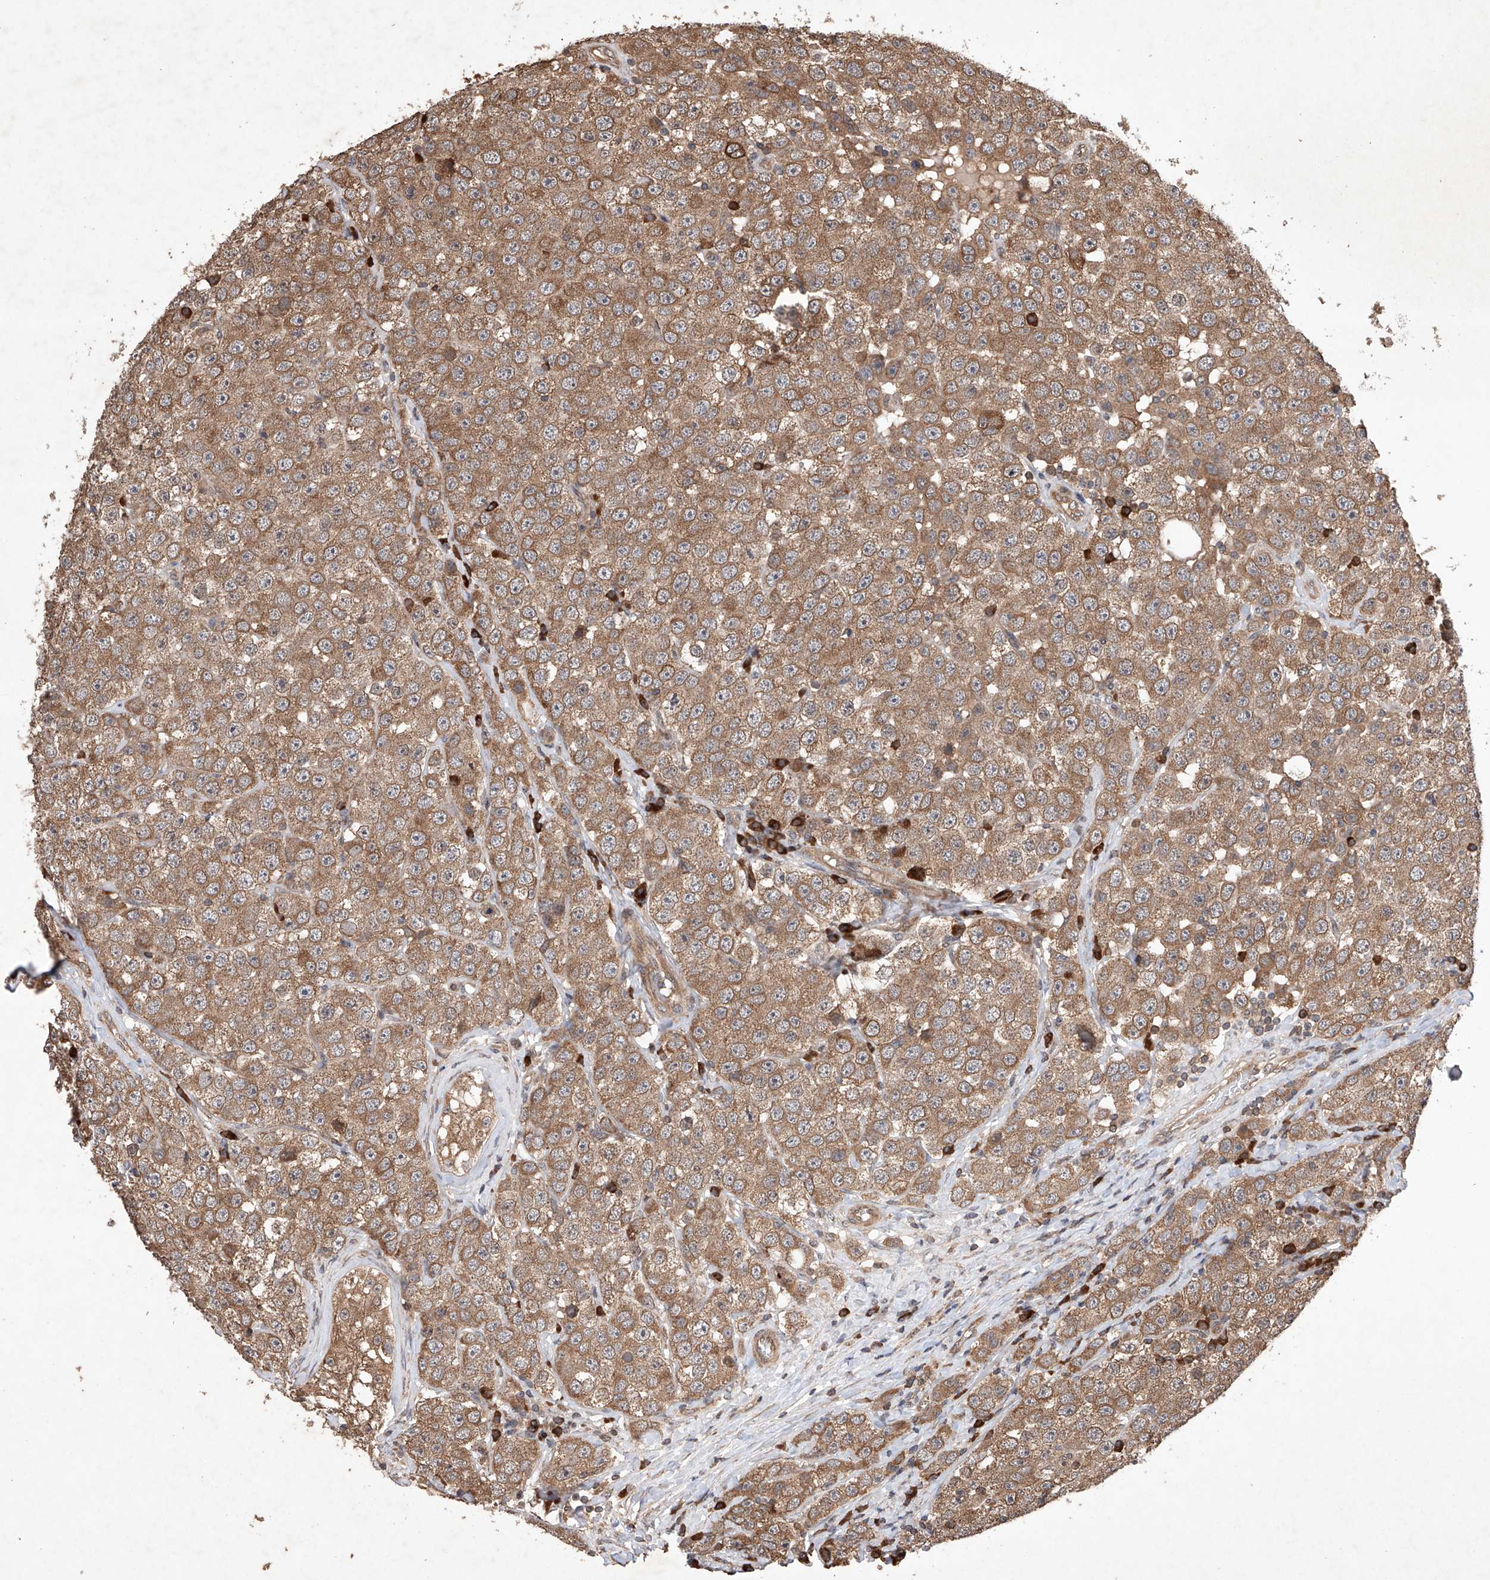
{"staining": {"intensity": "moderate", "quantity": ">75%", "location": "cytoplasmic/membranous"}, "tissue": "testis cancer", "cell_type": "Tumor cells", "image_type": "cancer", "snomed": [{"axis": "morphology", "description": "Seminoma, NOS"}, {"axis": "topography", "description": "Testis"}], "caption": "IHC (DAB (3,3'-diaminobenzidine)) staining of human testis cancer (seminoma) exhibits moderate cytoplasmic/membranous protein expression in about >75% of tumor cells.", "gene": "LURAP1", "patient": {"sex": "male", "age": 28}}